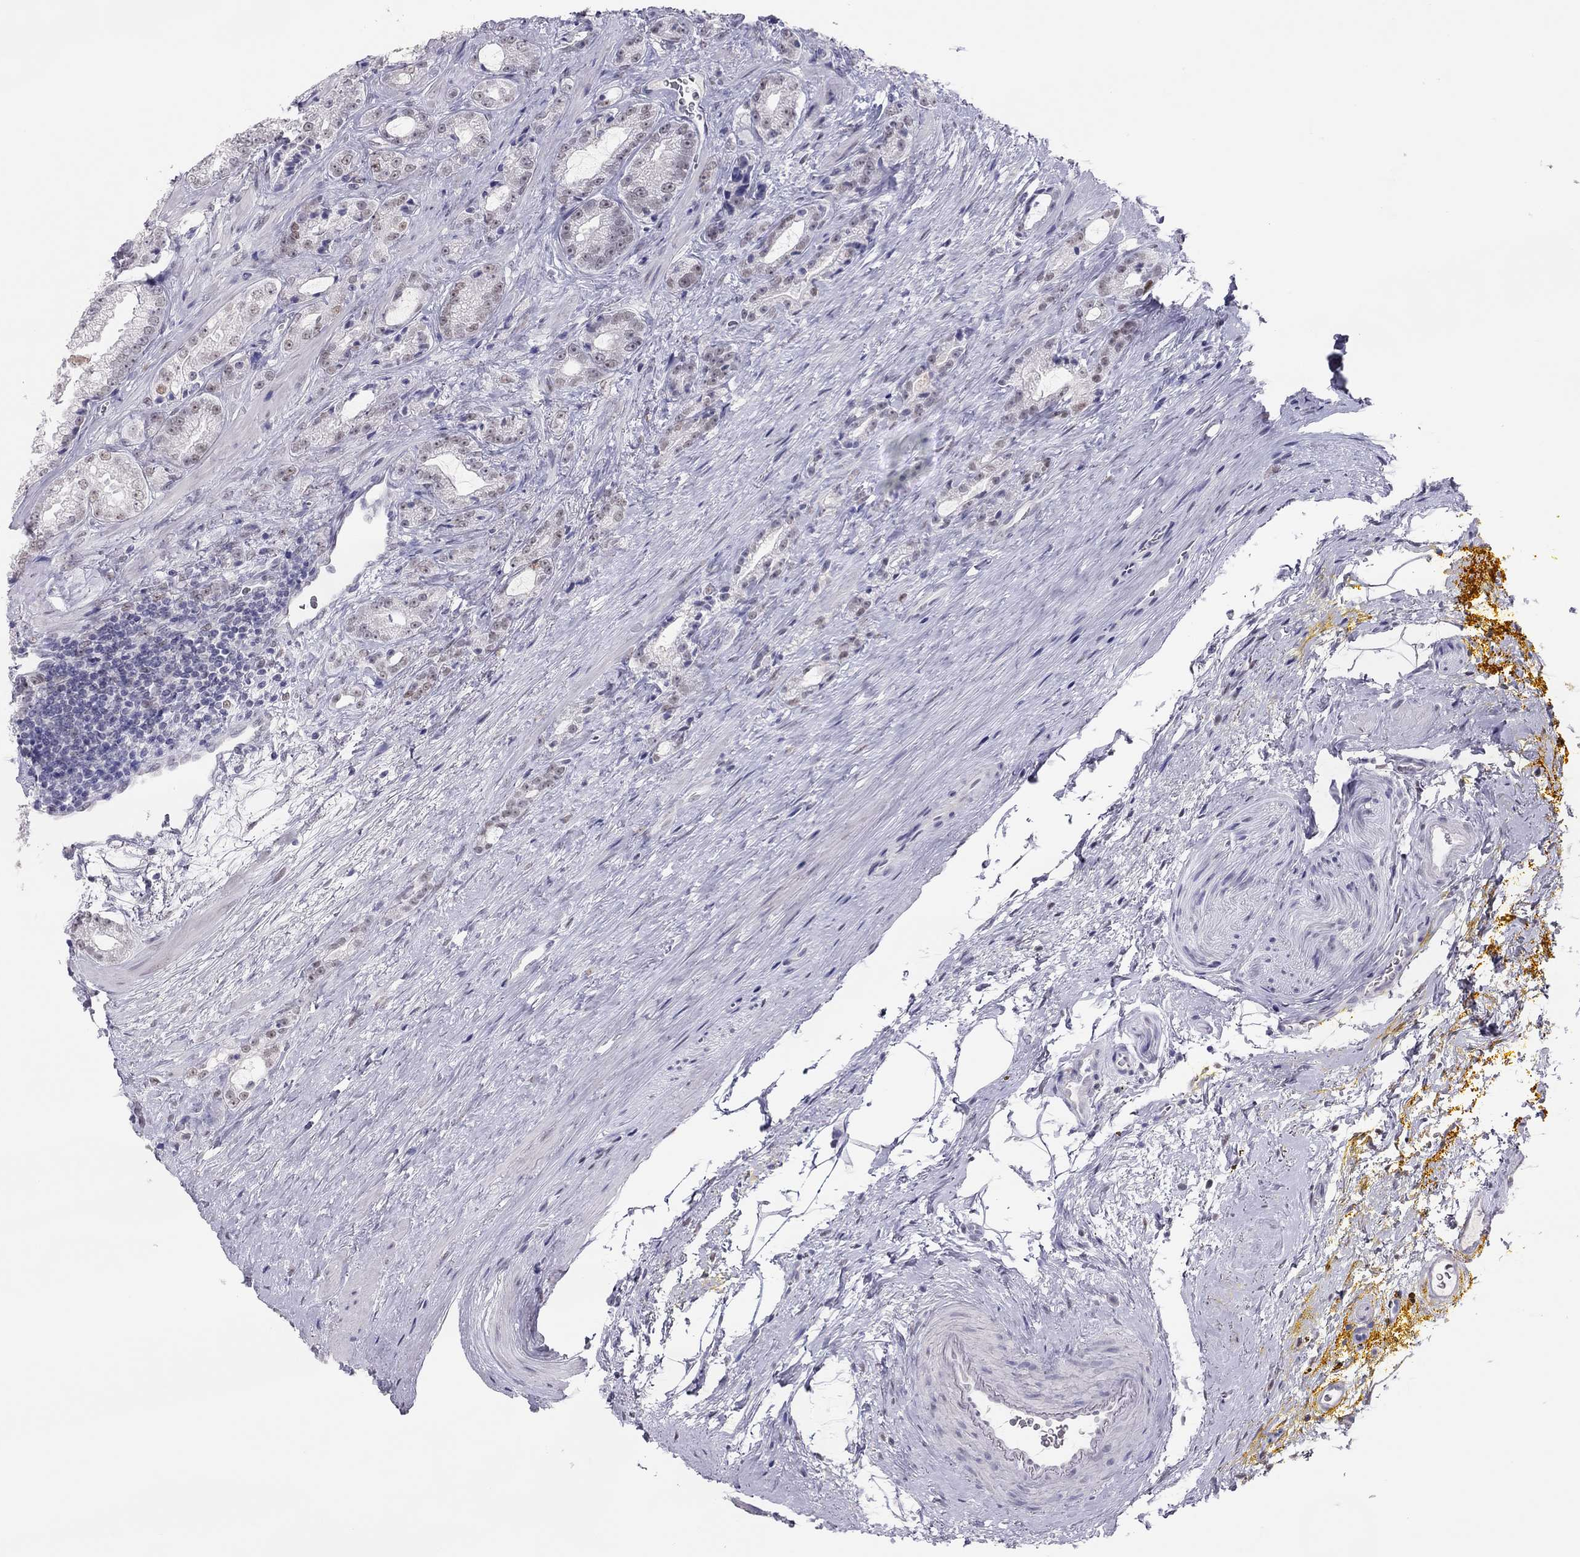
{"staining": {"intensity": "weak", "quantity": "<25%", "location": "nuclear"}, "tissue": "prostate cancer", "cell_type": "Tumor cells", "image_type": "cancer", "snomed": [{"axis": "morphology", "description": "Adenocarcinoma, NOS"}, {"axis": "topography", "description": "Prostate"}], "caption": "Immunohistochemistry of human prostate cancer reveals no positivity in tumor cells. (DAB IHC visualized using brightfield microscopy, high magnification).", "gene": "PHOX2A", "patient": {"sex": "male", "age": 67}}